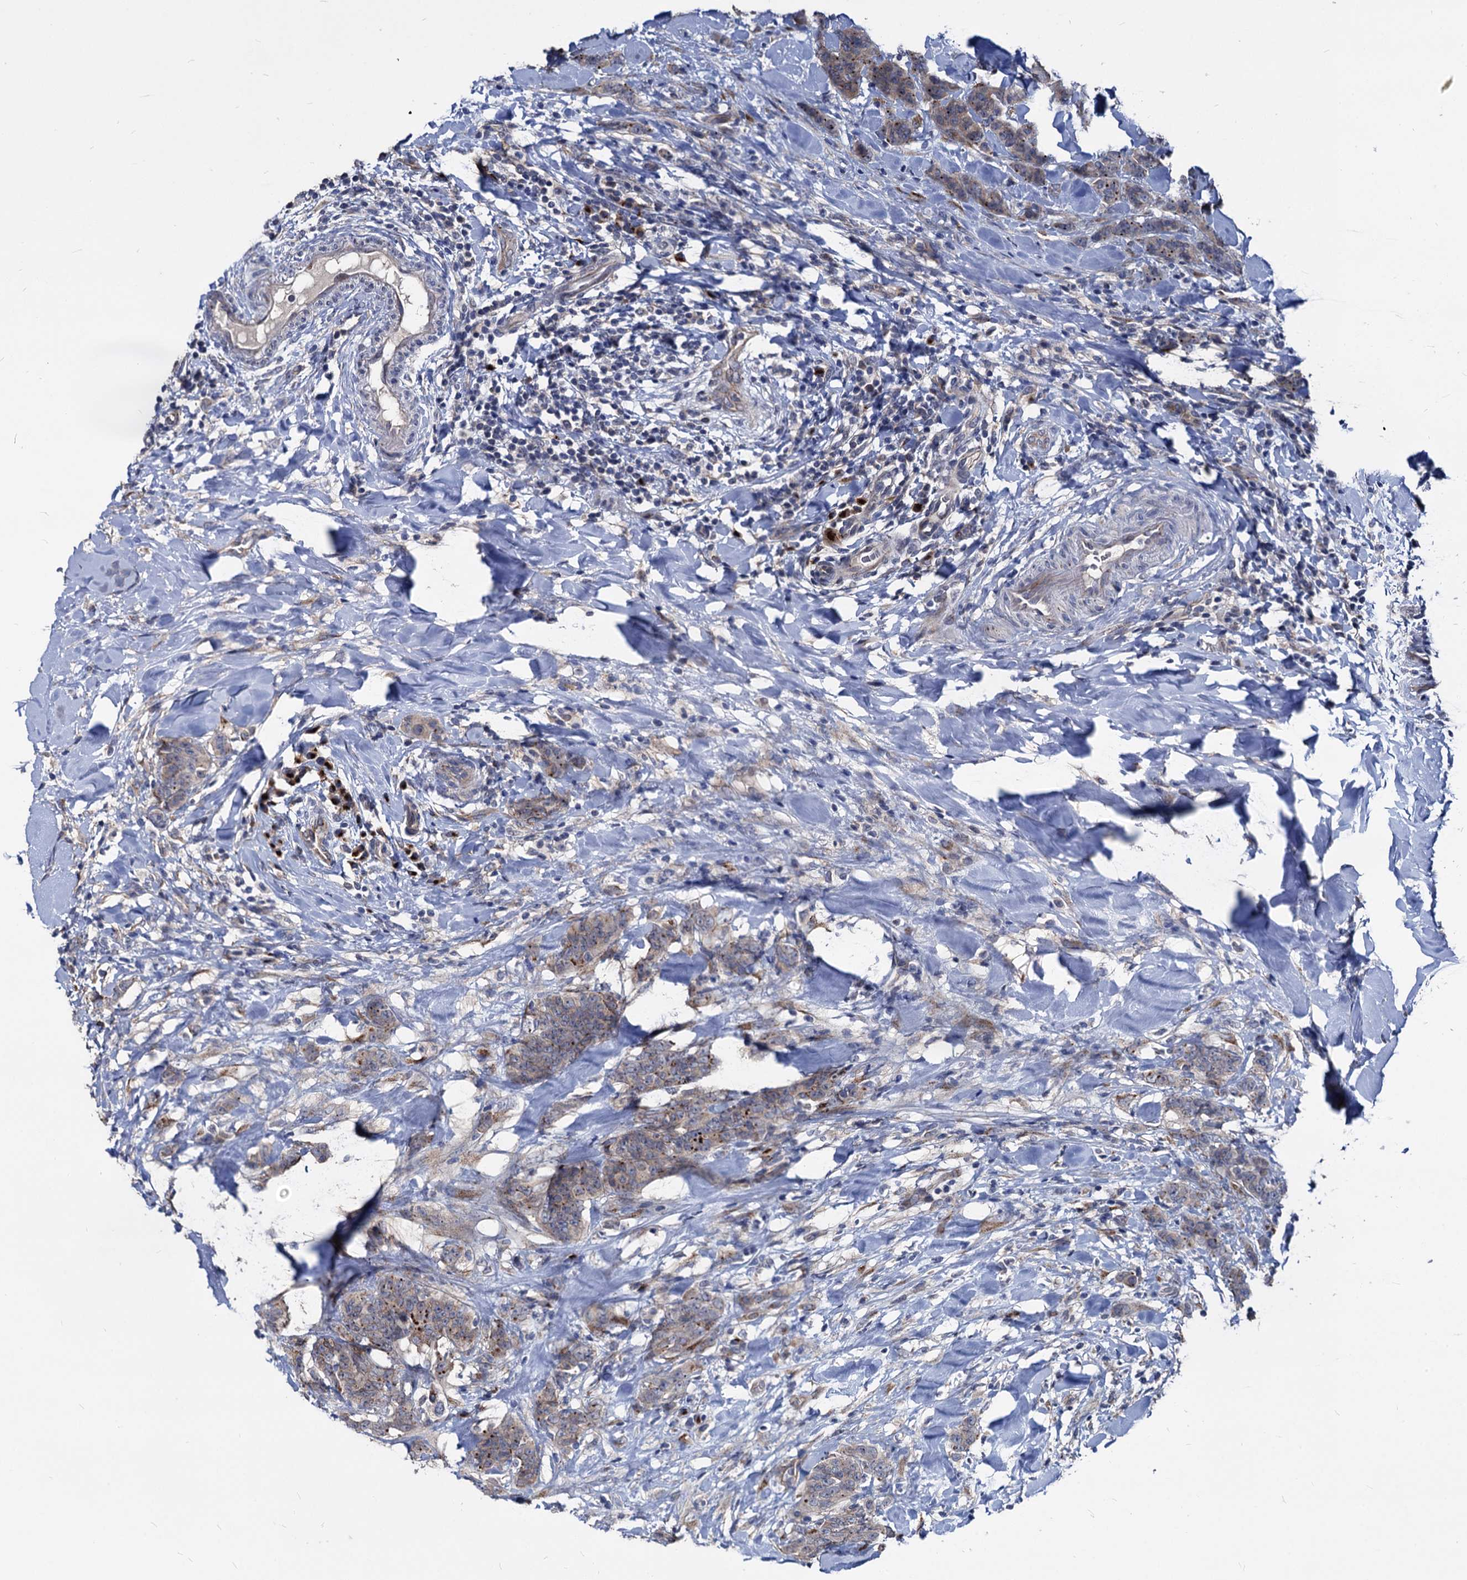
{"staining": {"intensity": "weak", "quantity": "25%-75%", "location": "cytoplasmic/membranous"}, "tissue": "breast cancer", "cell_type": "Tumor cells", "image_type": "cancer", "snomed": [{"axis": "morphology", "description": "Duct carcinoma"}, {"axis": "topography", "description": "Breast"}], "caption": "A low amount of weak cytoplasmic/membranous positivity is seen in about 25%-75% of tumor cells in breast cancer (invasive ductal carcinoma) tissue. The staining is performed using DAB brown chromogen to label protein expression. The nuclei are counter-stained blue using hematoxylin.", "gene": "SMAGP", "patient": {"sex": "female", "age": 40}}